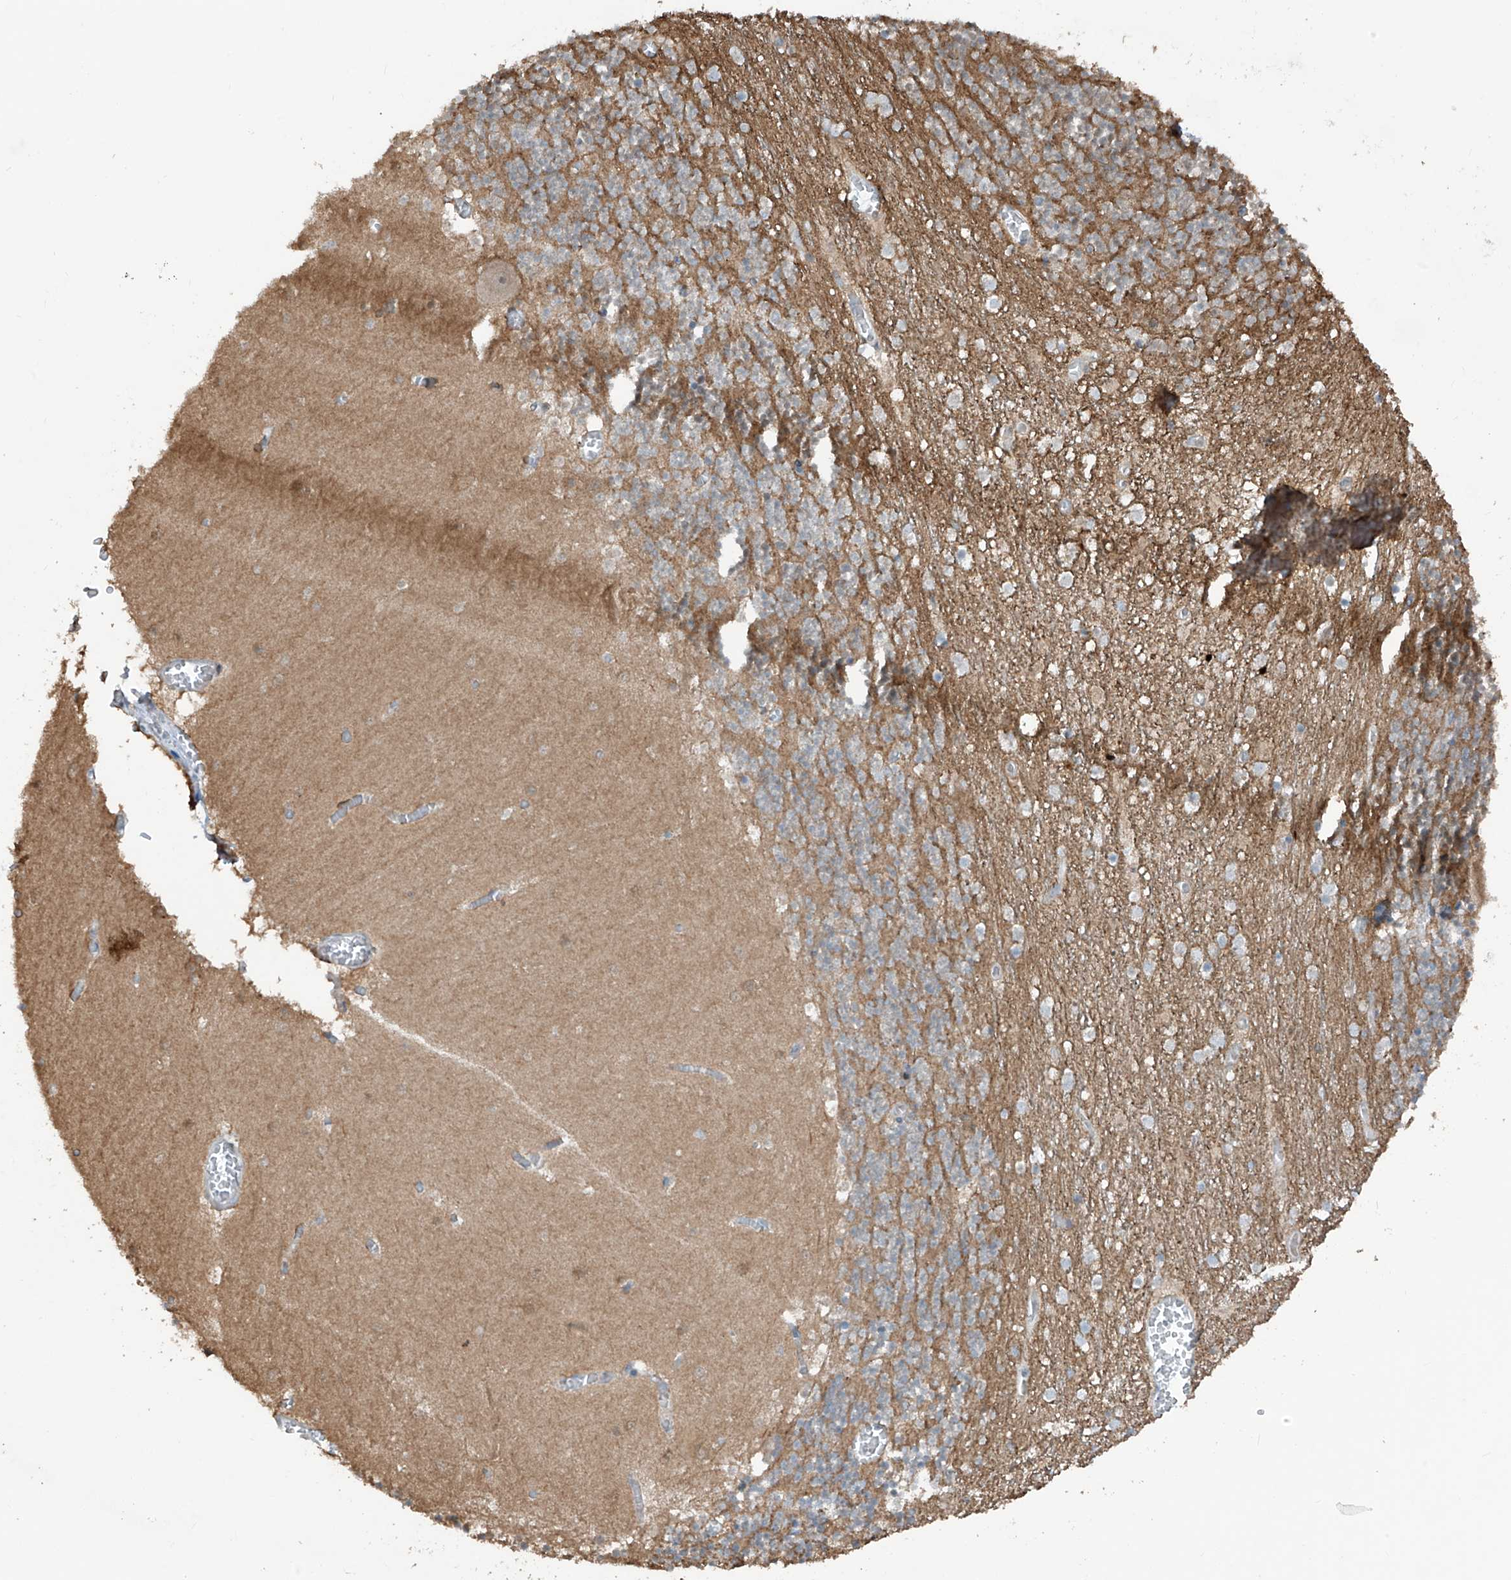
{"staining": {"intensity": "moderate", "quantity": ">75%", "location": "cytoplasmic/membranous"}, "tissue": "cerebellum", "cell_type": "Cells in granular layer", "image_type": "normal", "snomed": [{"axis": "morphology", "description": "Normal tissue, NOS"}, {"axis": "topography", "description": "Cerebellum"}], "caption": "Cells in granular layer demonstrate medium levels of moderate cytoplasmic/membranous positivity in approximately >75% of cells in benign human cerebellum.", "gene": "SAMD3", "patient": {"sex": "female", "age": 28}}